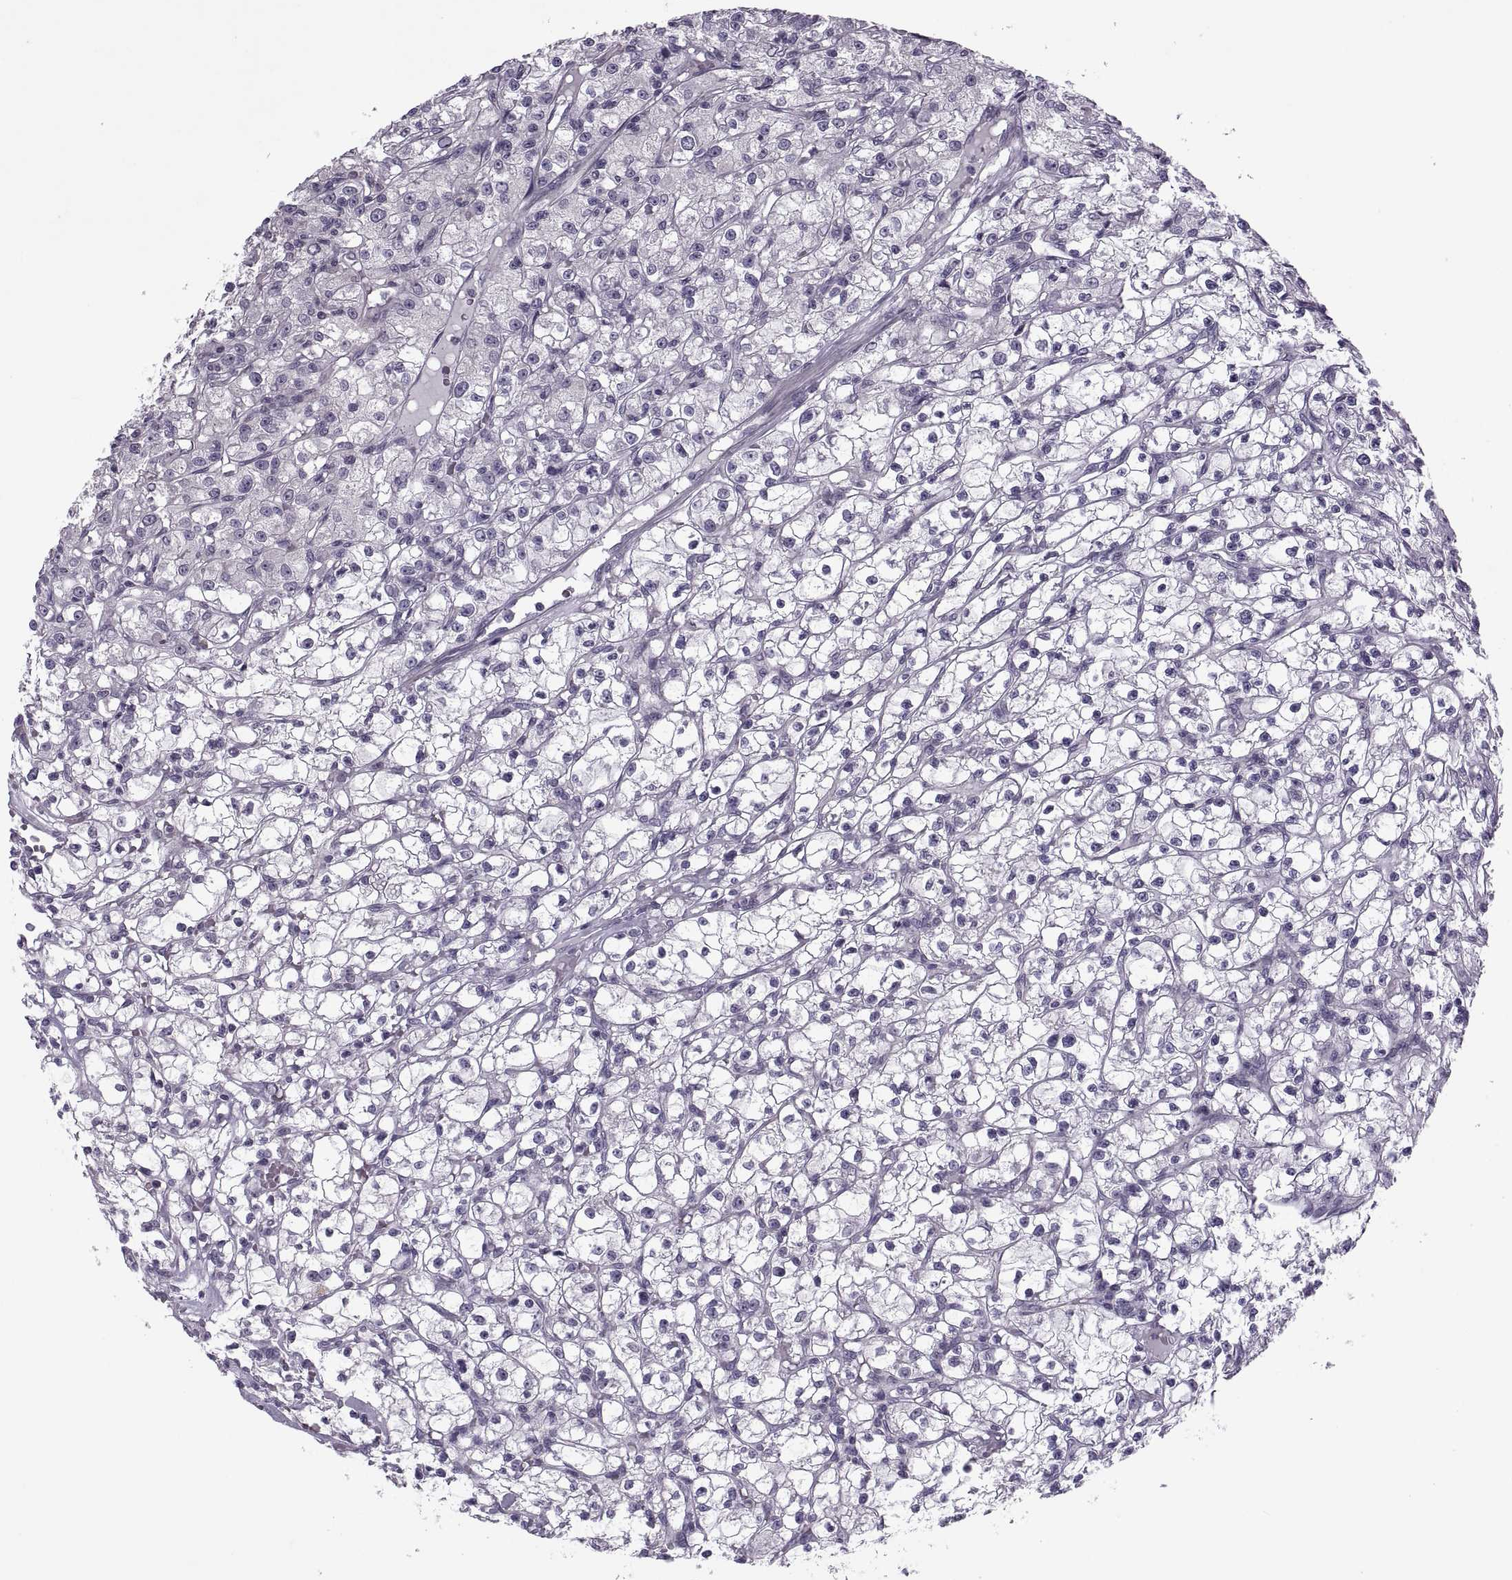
{"staining": {"intensity": "negative", "quantity": "none", "location": "none"}, "tissue": "renal cancer", "cell_type": "Tumor cells", "image_type": "cancer", "snomed": [{"axis": "morphology", "description": "Adenocarcinoma, NOS"}, {"axis": "topography", "description": "Kidney"}], "caption": "This is an immunohistochemistry (IHC) image of human adenocarcinoma (renal). There is no positivity in tumor cells.", "gene": "ODF3", "patient": {"sex": "female", "age": 59}}